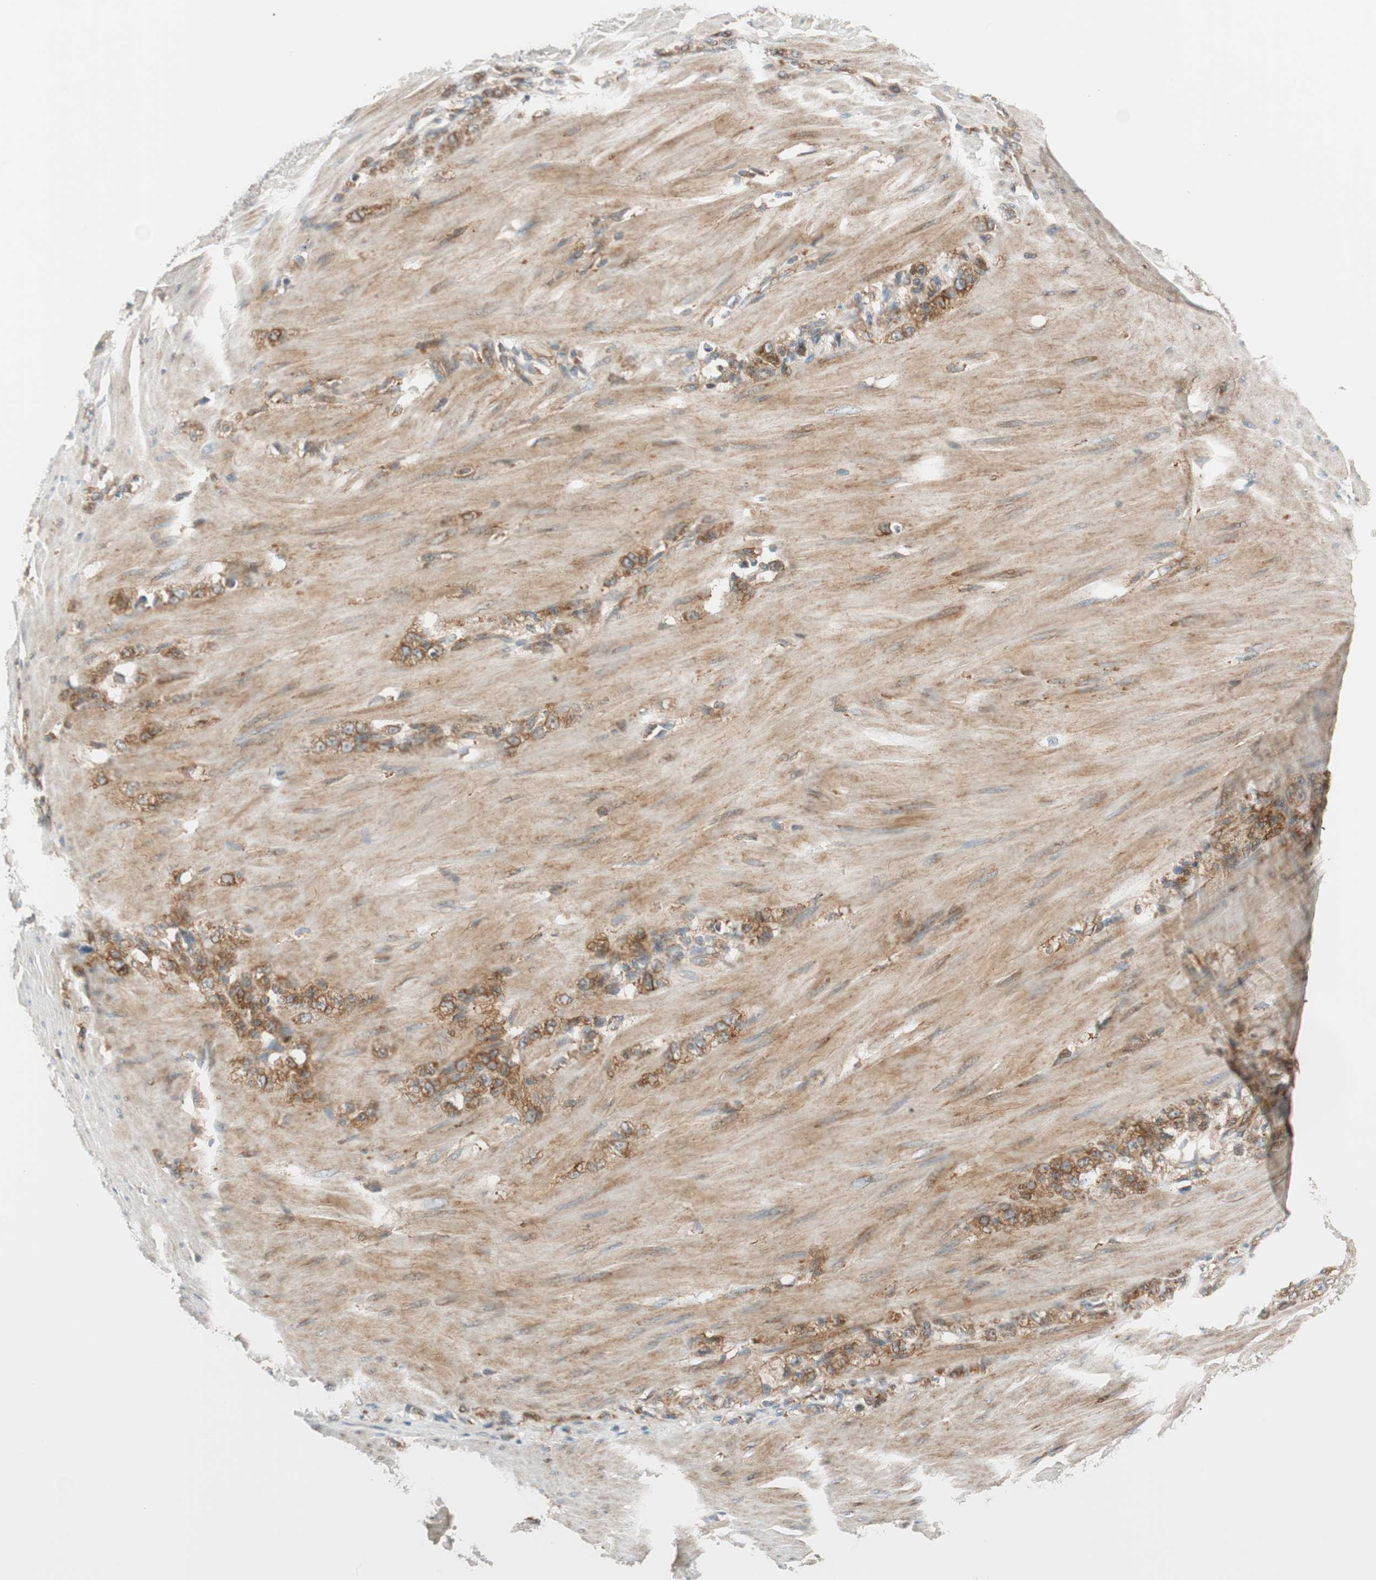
{"staining": {"intensity": "moderate", "quantity": ">75%", "location": "cytoplasmic/membranous"}, "tissue": "stomach cancer", "cell_type": "Tumor cells", "image_type": "cancer", "snomed": [{"axis": "morphology", "description": "Adenocarcinoma, NOS"}, {"axis": "topography", "description": "Stomach"}], "caption": "Immunohistochemistry (IHC) micrograph of adenocarcinoma (stomach) stained for a protein (brown), which demonstrates medium levels of moderate cytoplasmic/membranous staining in about >75% of tumor cells.", "gene": "ABI1", "patient": {"sex": "male", "age": 82}}